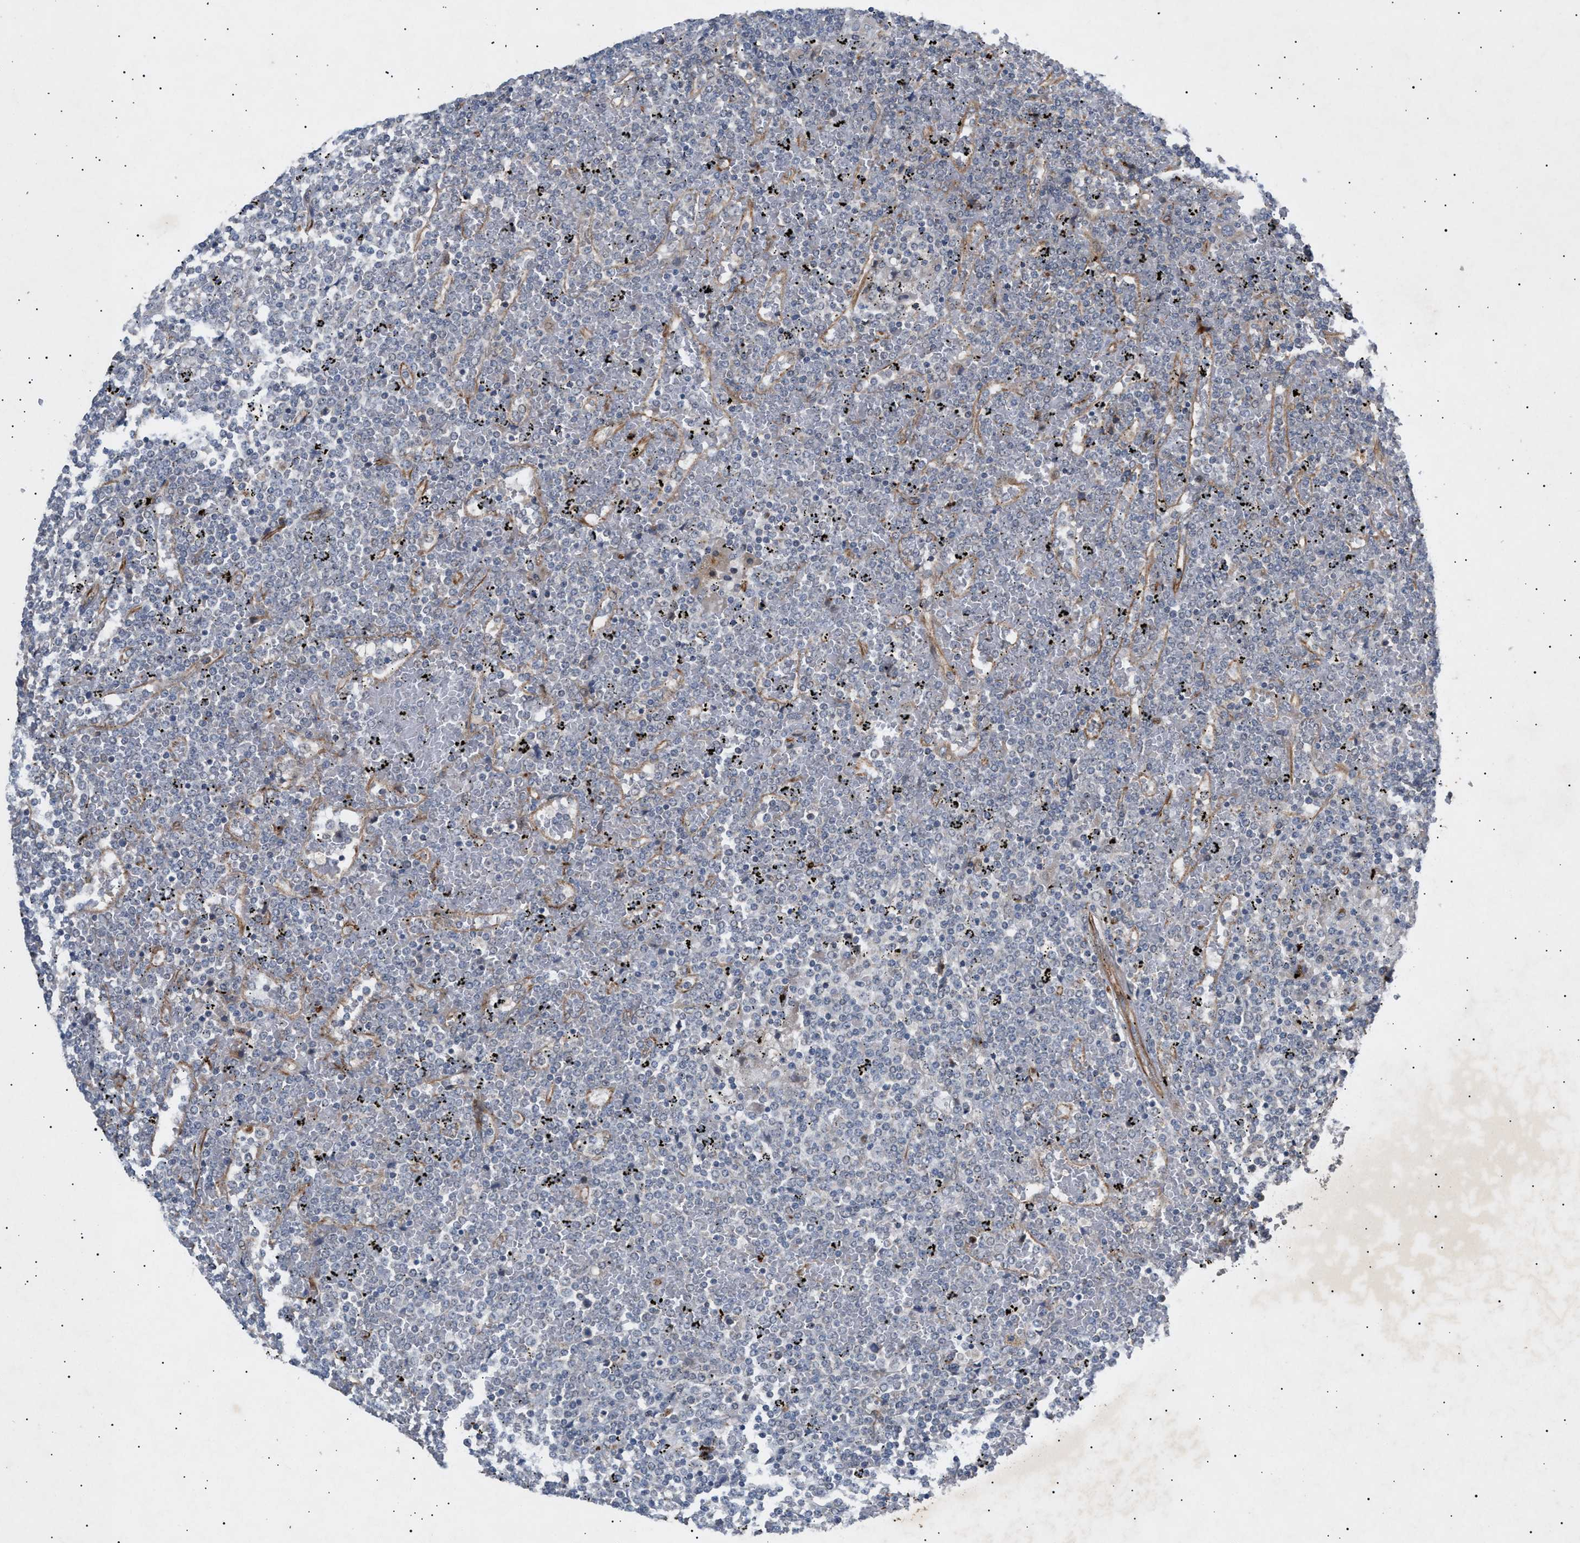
{"staining": {"intensity": "negative", "quantity": "none", "location": "none"}, "tissue": "lymphoma", "cell_type": "Tumor cells", "image_type": "cancer", "snomed": [{"axis": "morphology", "description": "Malignant lymphoma, non-Hodgkin's type, Low grade"}, {"axis": "topography", "description": "Spleen"}], "caption": "The IHC micrograph has no significant positivity in tumor cells of low-grade malignant lymphoma, non-Hodgkin's type tissue.", "gene": "SIRT5", "patient": {"sex": "female", "age": 19}}